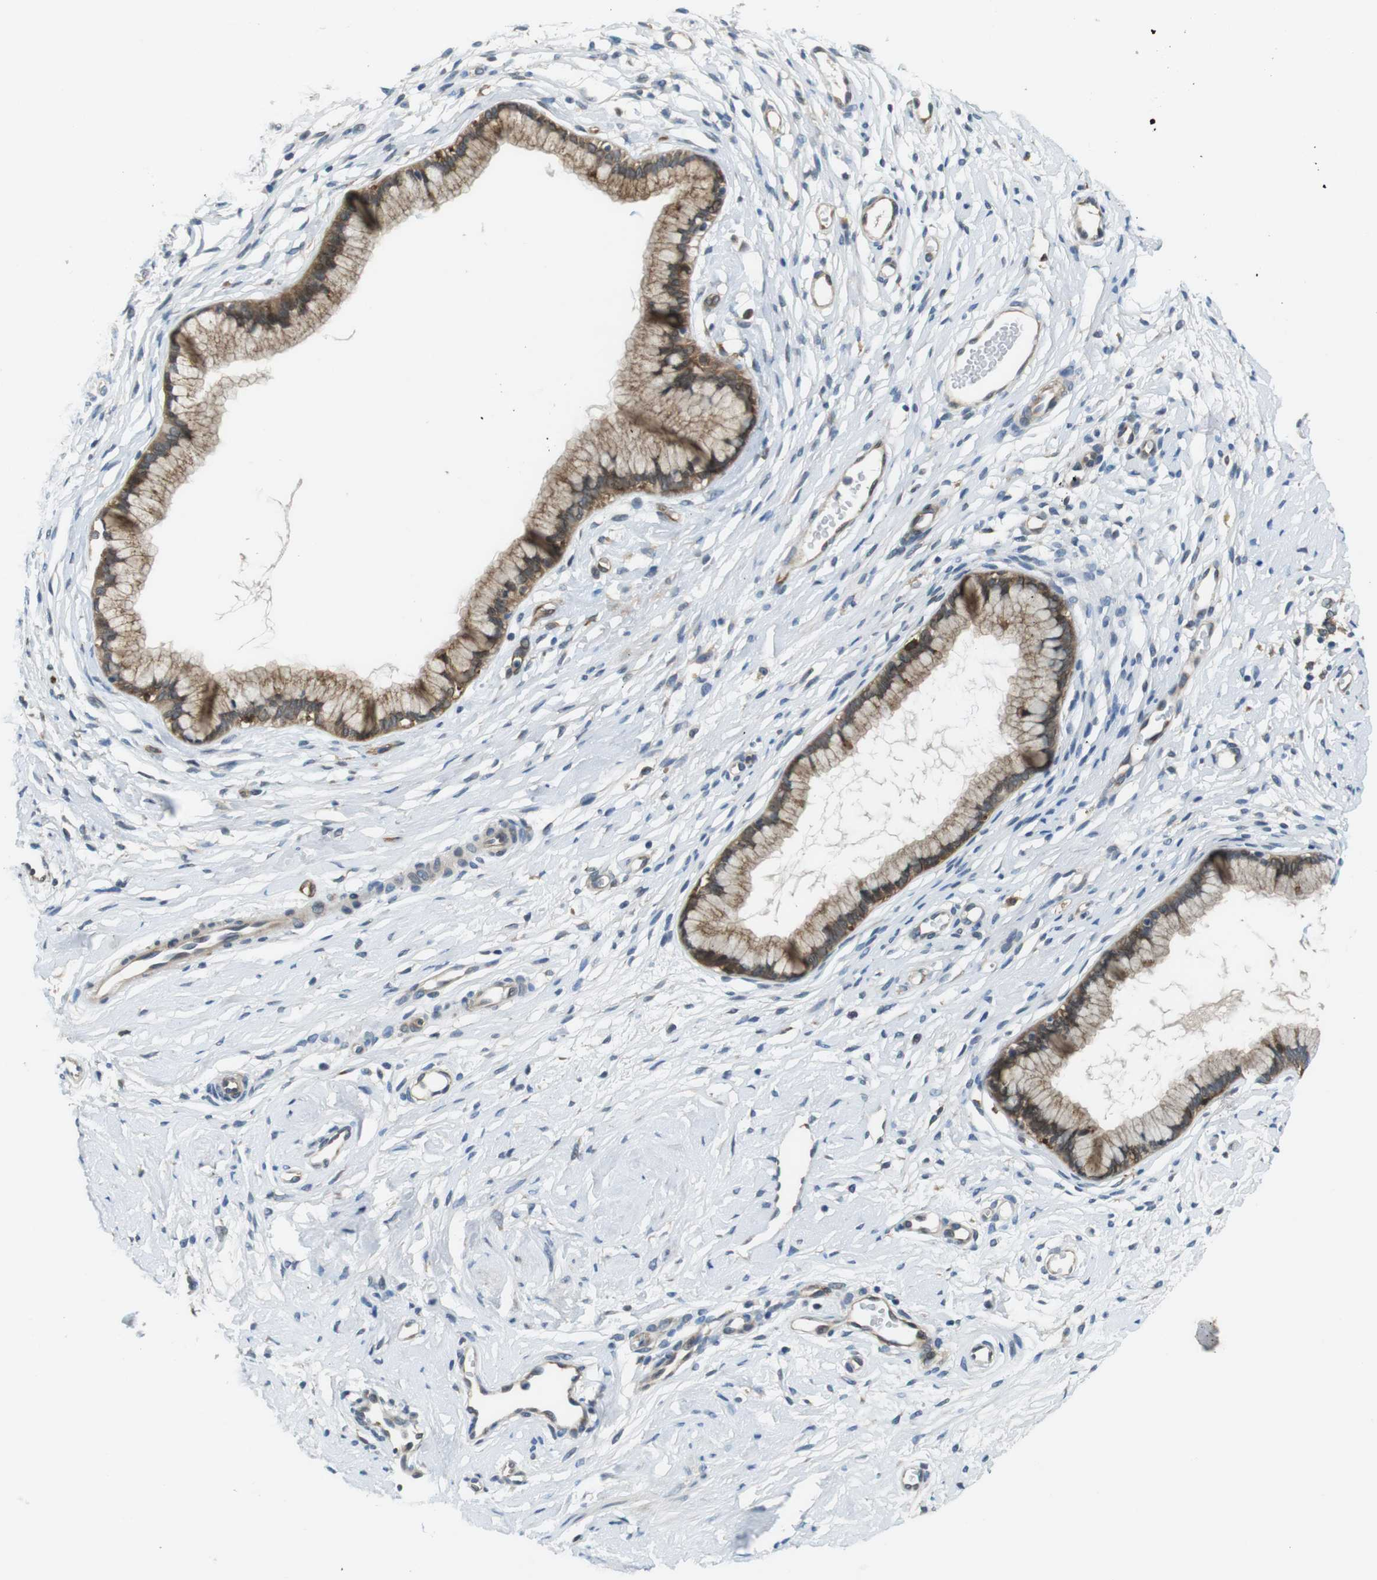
{"staining": {"intensity": "moderate", "quantity": ">75%", "location": "cytoplasmic/membranous"}, "tissue": "cervix", "cell_type": "Glandular cells", "image_type": "normal", "snomed": [{"axis": "morphology", "description": "Normal tissue, NOS"}, {"axis": "topography", "description": "Cervix"}], "caption": "Glandular cells display moderate cytoplasmic/membranous staining in about >75% of cells in unremarkable cervix.", "gene": "PALD1", "patient": {"sex": "female", "age": 65}}